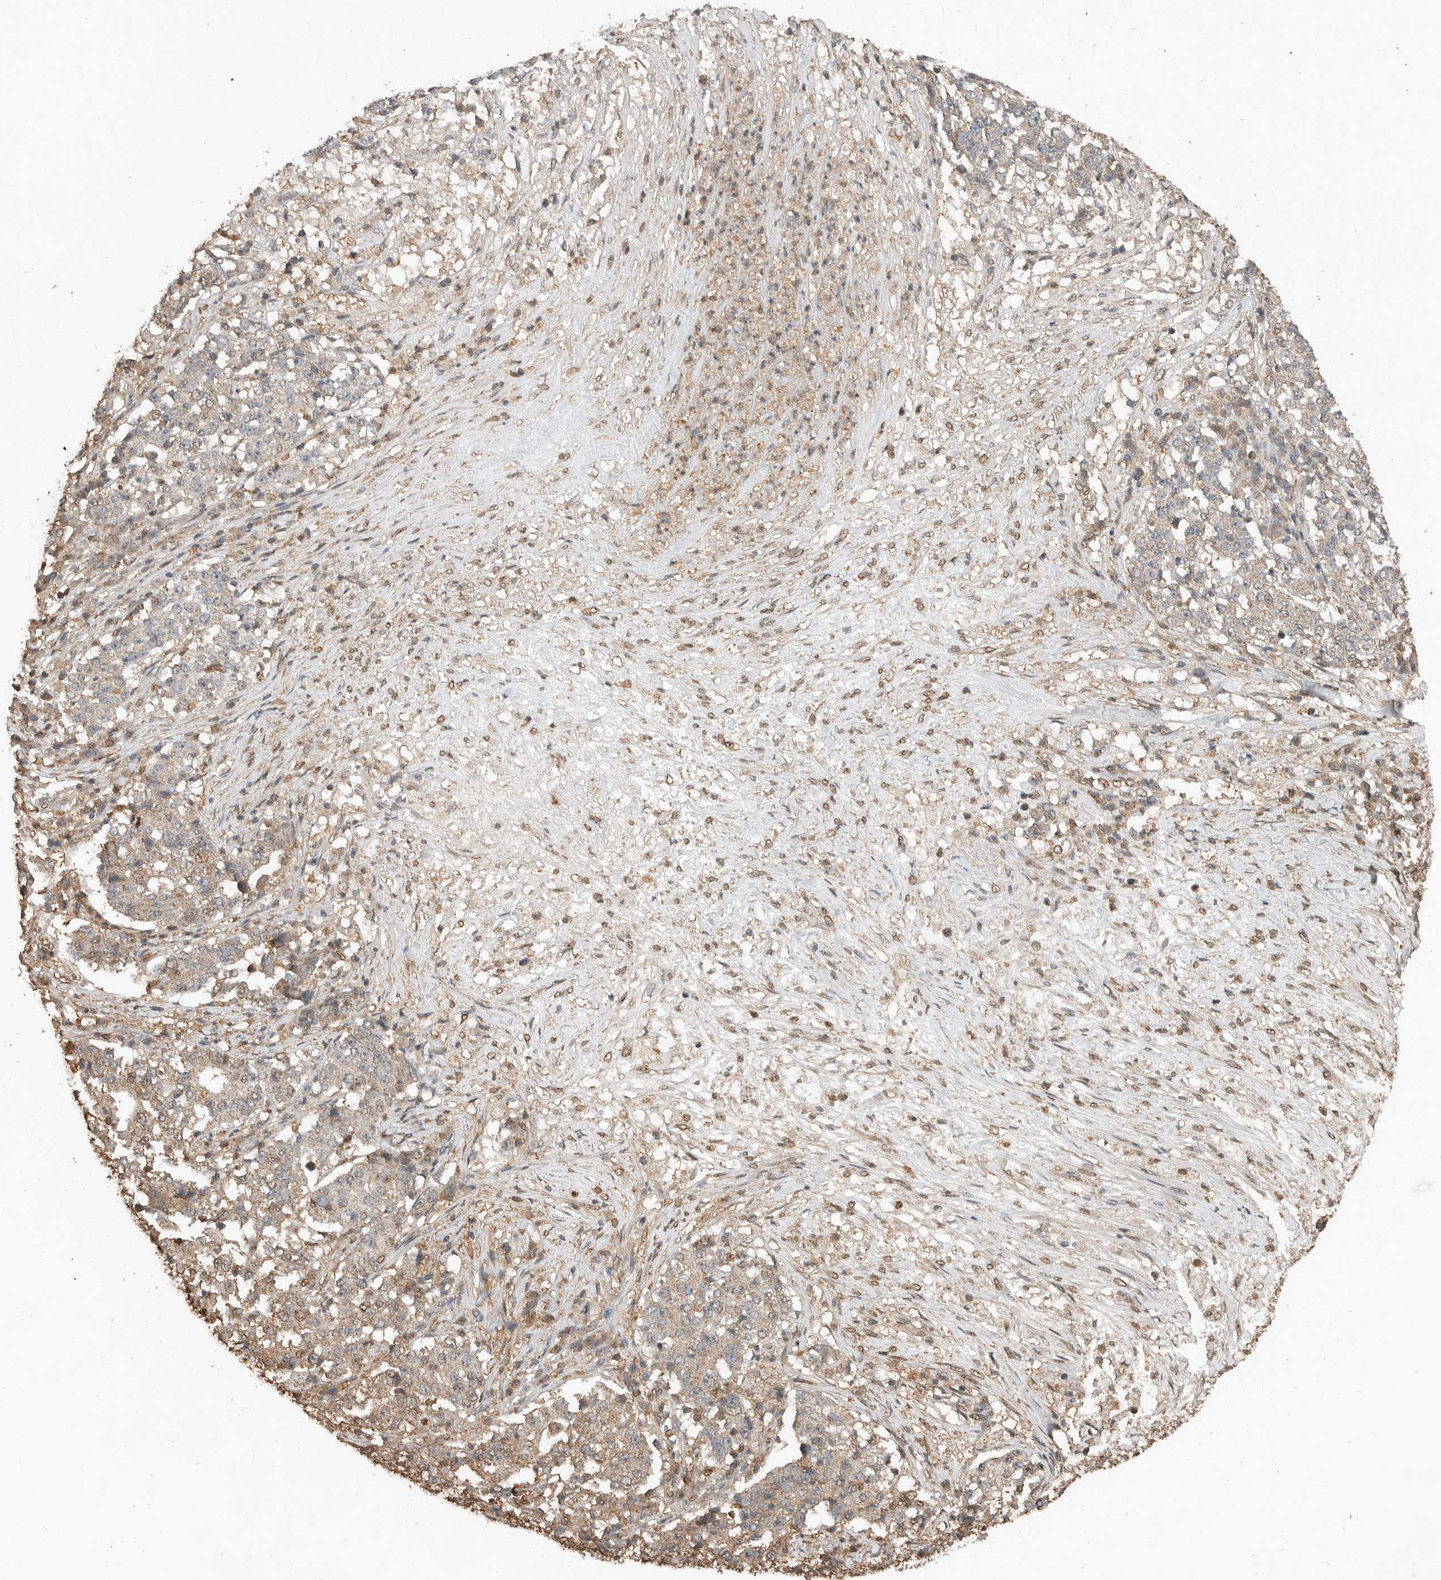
{"staining": {"intensity": "weak", "quantity": "<25%", "location": "cytoplasmic/membranous,nuclear"}, "tissue": "stomach cancer", "cell_type": "Tumor cells", "image_type": "cancer", "snomed": [{"axis": "morphology", "description": "Adenocarcinoma, NOS"}, {"axis": "topography", "description": "Stomach"}], "caption": "Stomach cancer was stained to show a protein in brown. There is no significant positivity in tumor cells. Brightfield microscopy of immunohistochemistry (IHC) stained with DAB (3,3'-diaminobenzidine) (brown) and hematoxylin (blue), captured at high magnification.", "gene": "BLZF1", "patient": {"sex": "male", "age": 59}}